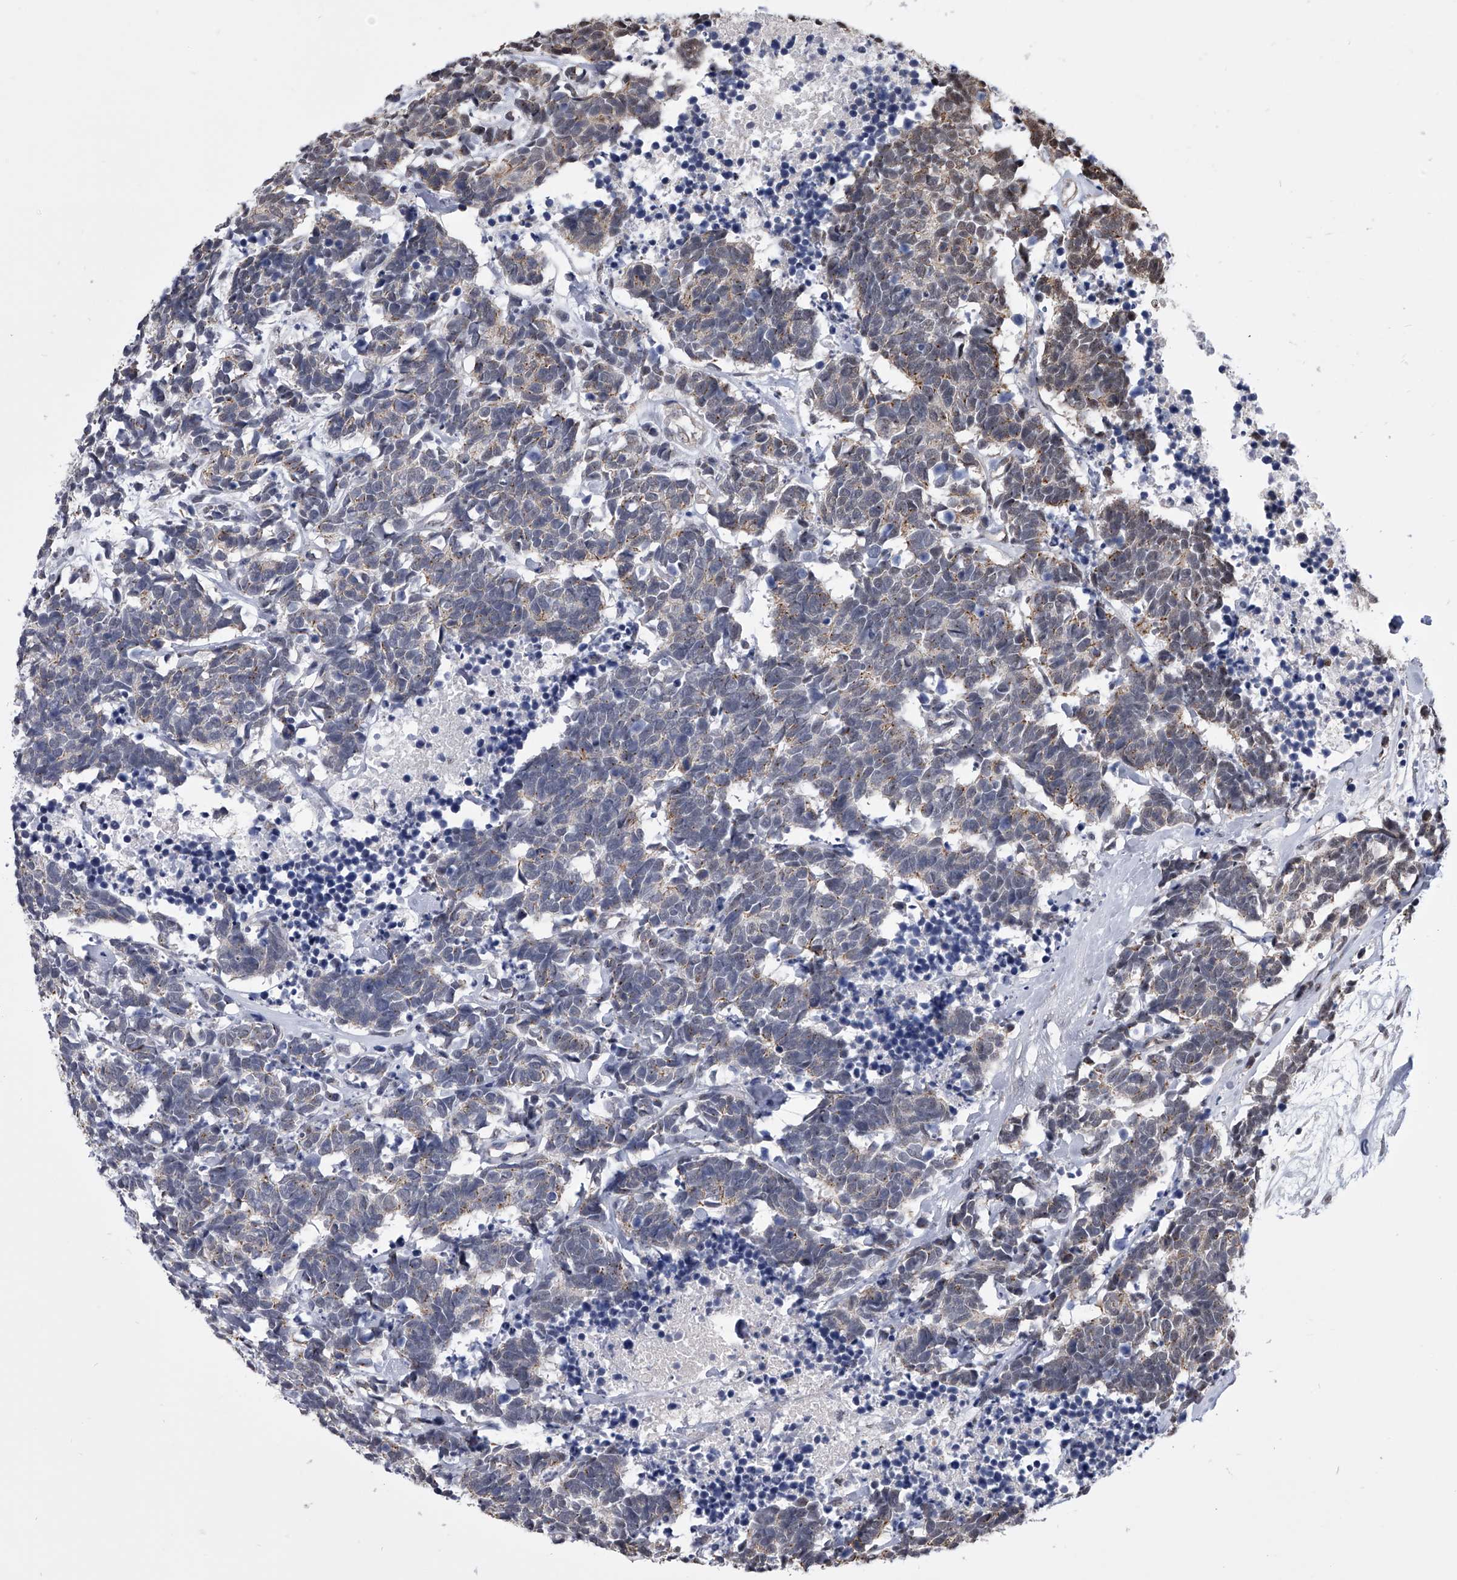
{"staining": {"intensity": "weak", "quantity": "<25%", "location": "cytoplasmic/membranous"}, "tissue": "carcinoid", "cell_type": "Tumor cells", "image_type": "cancer", "snomed": [{"axis": "morphology", "description": "Carcinoma, NOS"}, {"axis": "morphology", "description": "Carcinoid, malignant, NOS"}, {"axis": "topography", "description": "Urinary bladder"}], "caption": "The IHC micrograph has no significant staining in tumor cells of malignant carcinoid tissue.", "gene": "ZNF76", "patient": {"sex": "male", "age": 57}}